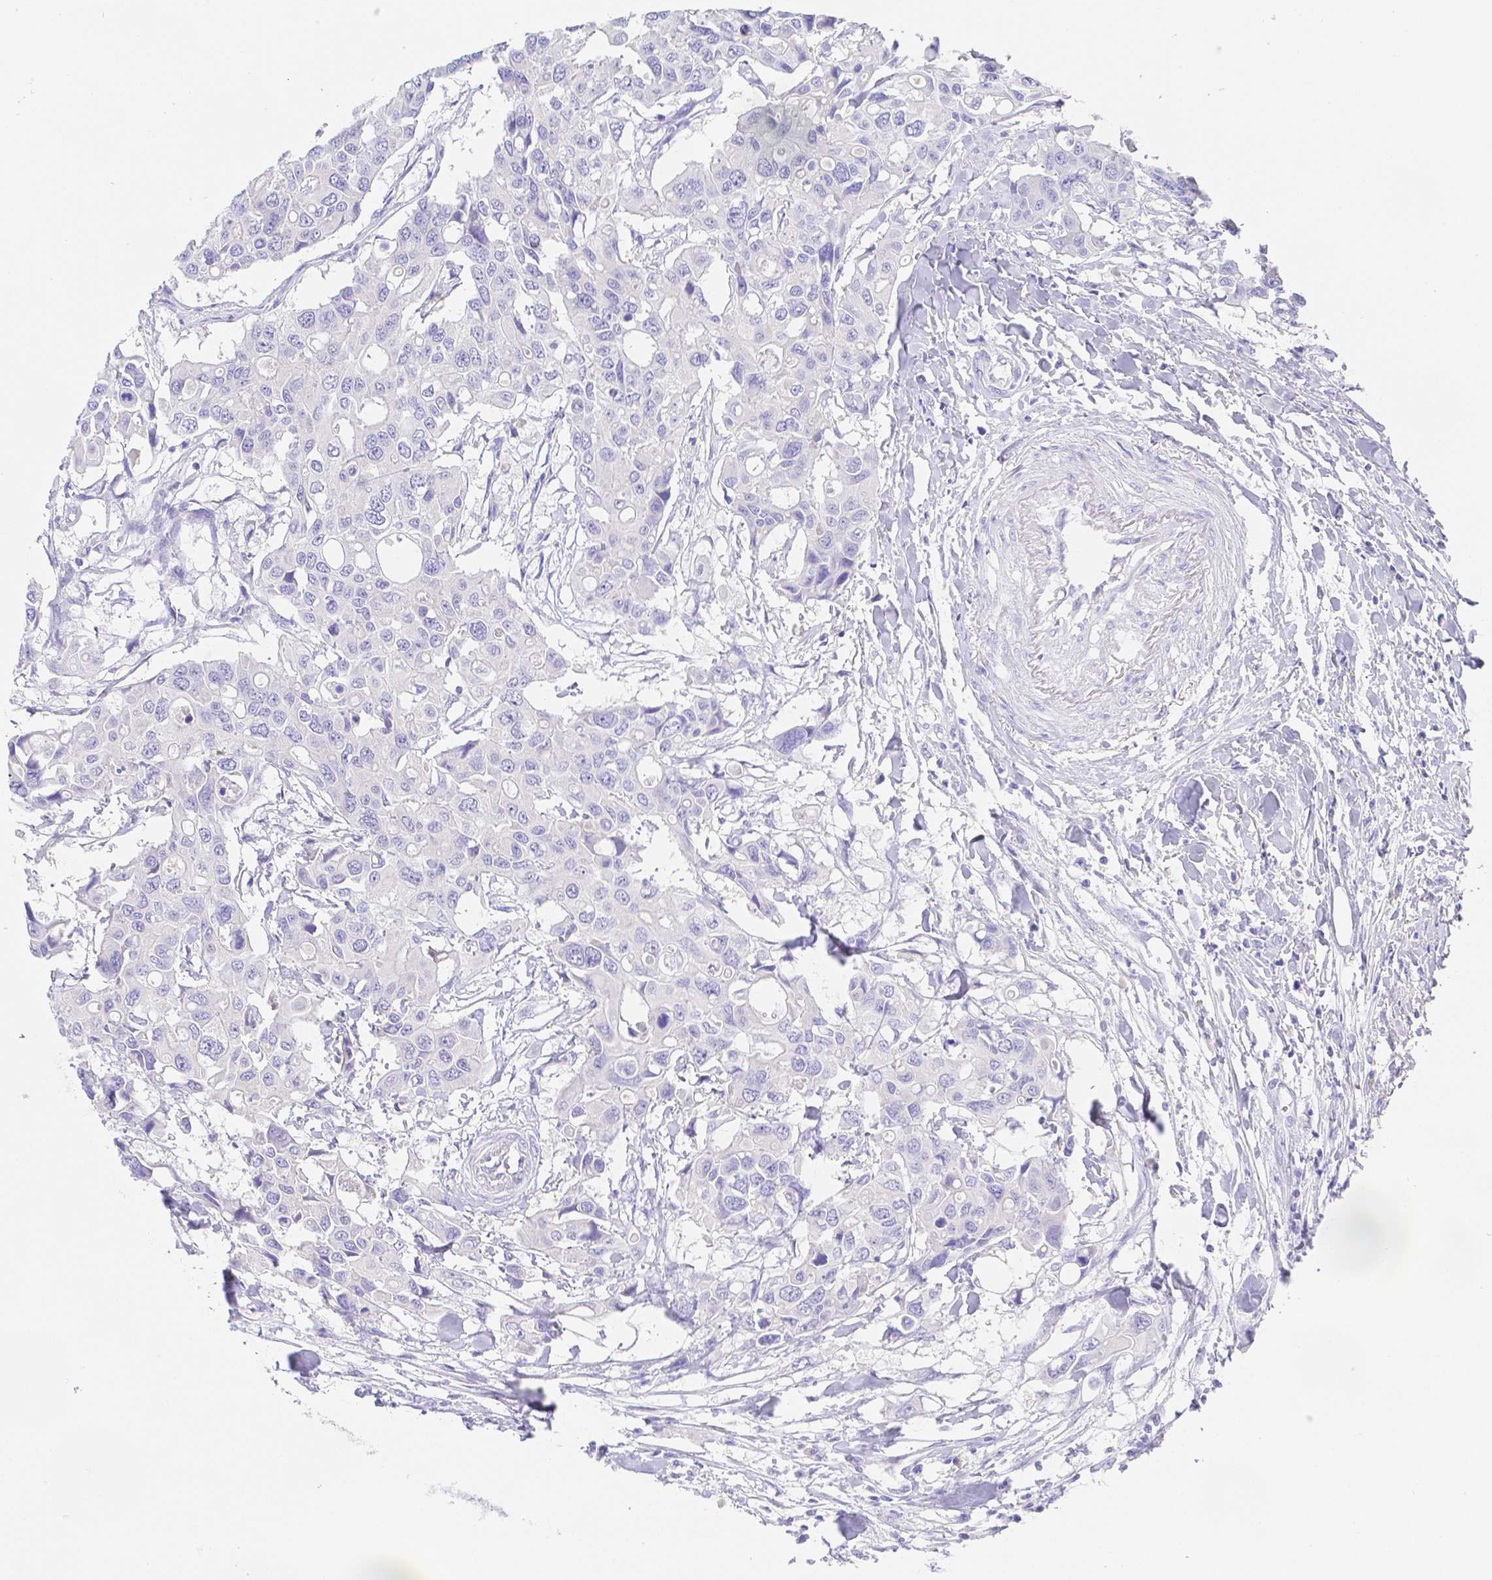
{"staining": {"intensity": "negative", "quantity": "none", "location": "none"}, "tissue": "colorectal cancer", "cell_type": "Tumor cells", "image_type": "cancer", "snomed": [{"axis": "morphology", "description": "Adenocarcinoma, NOS"}, {"axis": "topography", "description": "Colon"}], "caption": "This is an immunohistochemistry photomicrograph of human colorectal adenocarcinoma. There is no expression in tumor cells.", "gene": "ZG16B", "patient": {"sex": "male", "age": 77}}